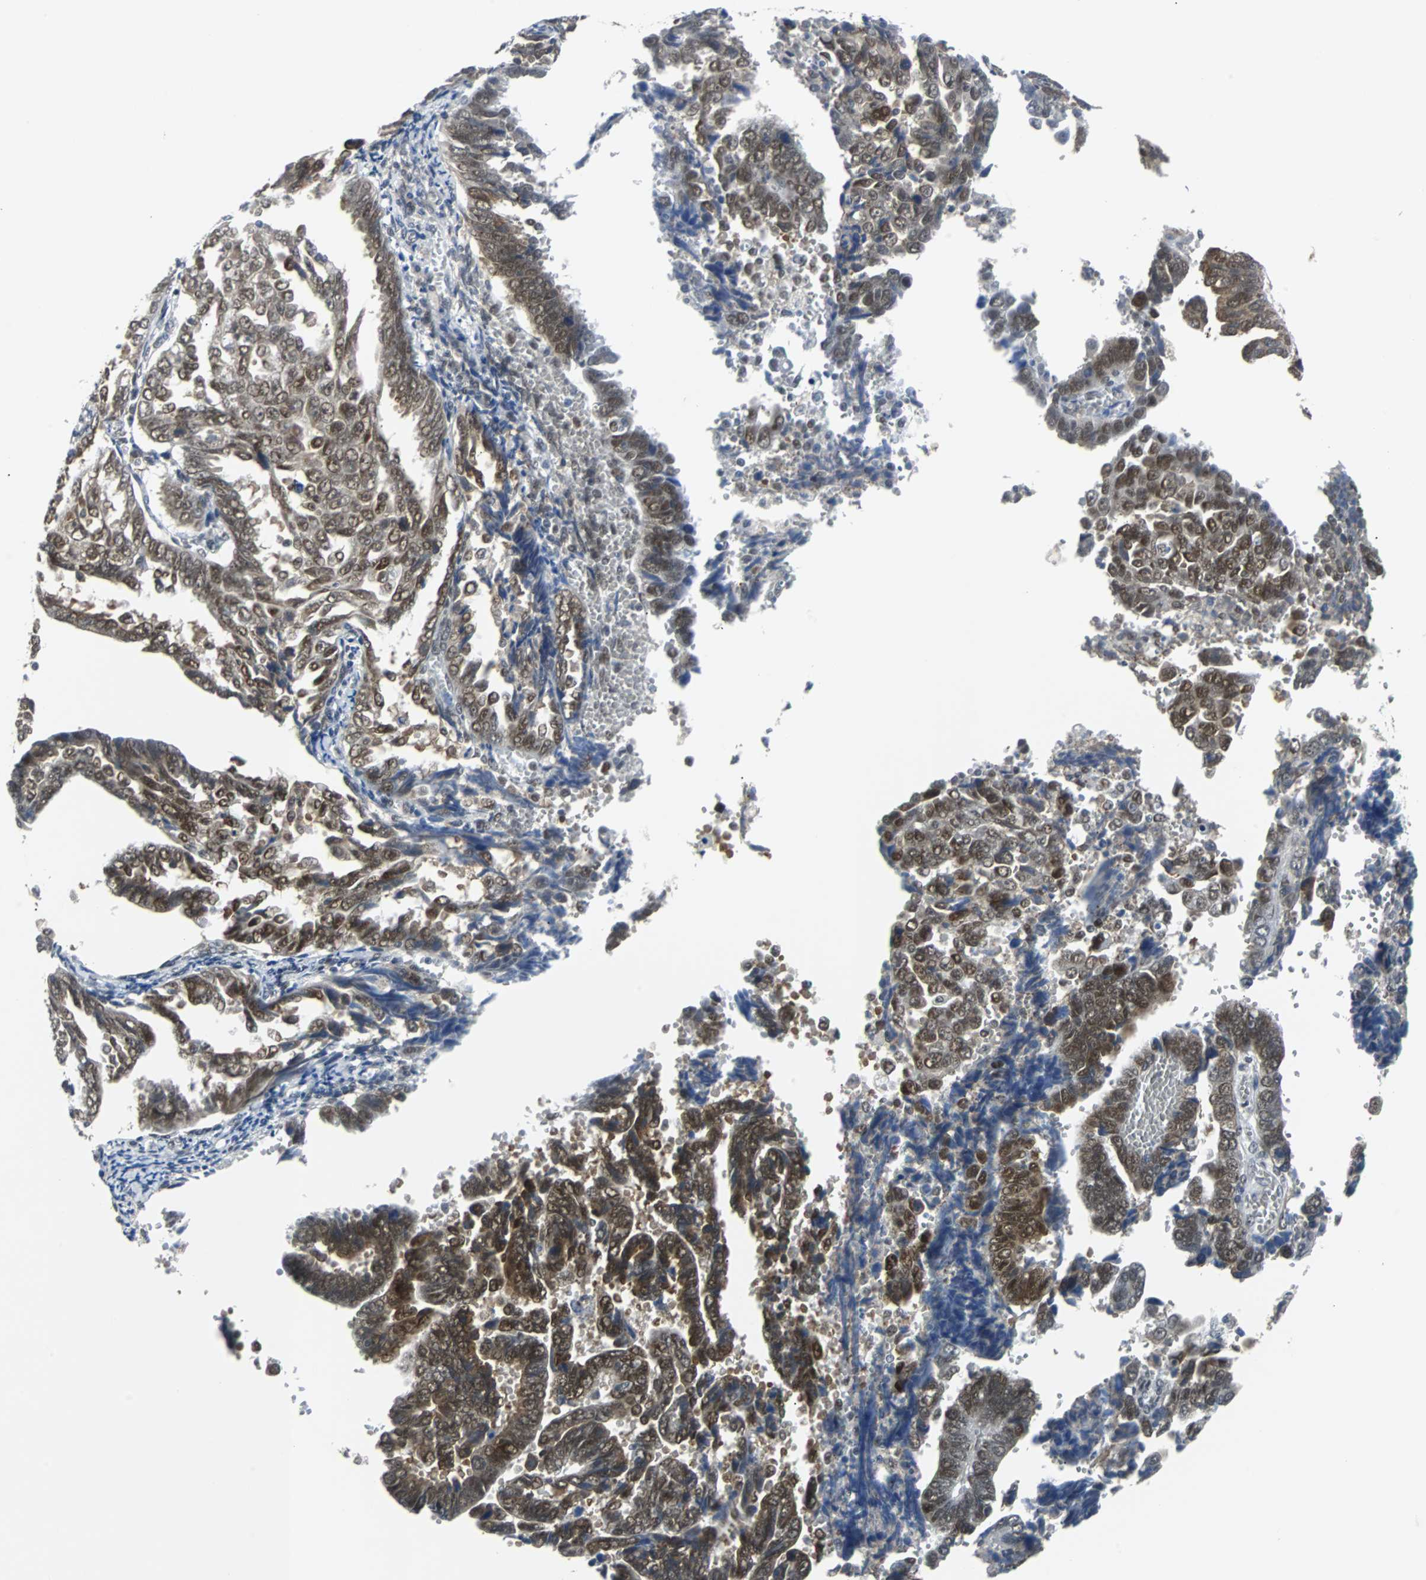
{"staining": {"intensity": "moderate", "quantity": ">75%", "location": "cytoplasmic/membranous,nuclear"}, "tissue": "endometrial cancer", "cell_type": "Tumor cells", "image_type": "cancer", "snomed": [{"axis": "morphology", "description": "Adenocarcinoma, NOS"}, {"axis": "topography", "description": "Endometrium"}], "caption": "This is an image of IHC staining of adenocarcinoma (endometrial), which shows moderate staining in the cytoplasmic/membranous and nuclear of tumor cells.", "gene": "SIRT1", "patient": {"sex": "female", "age": 75}}